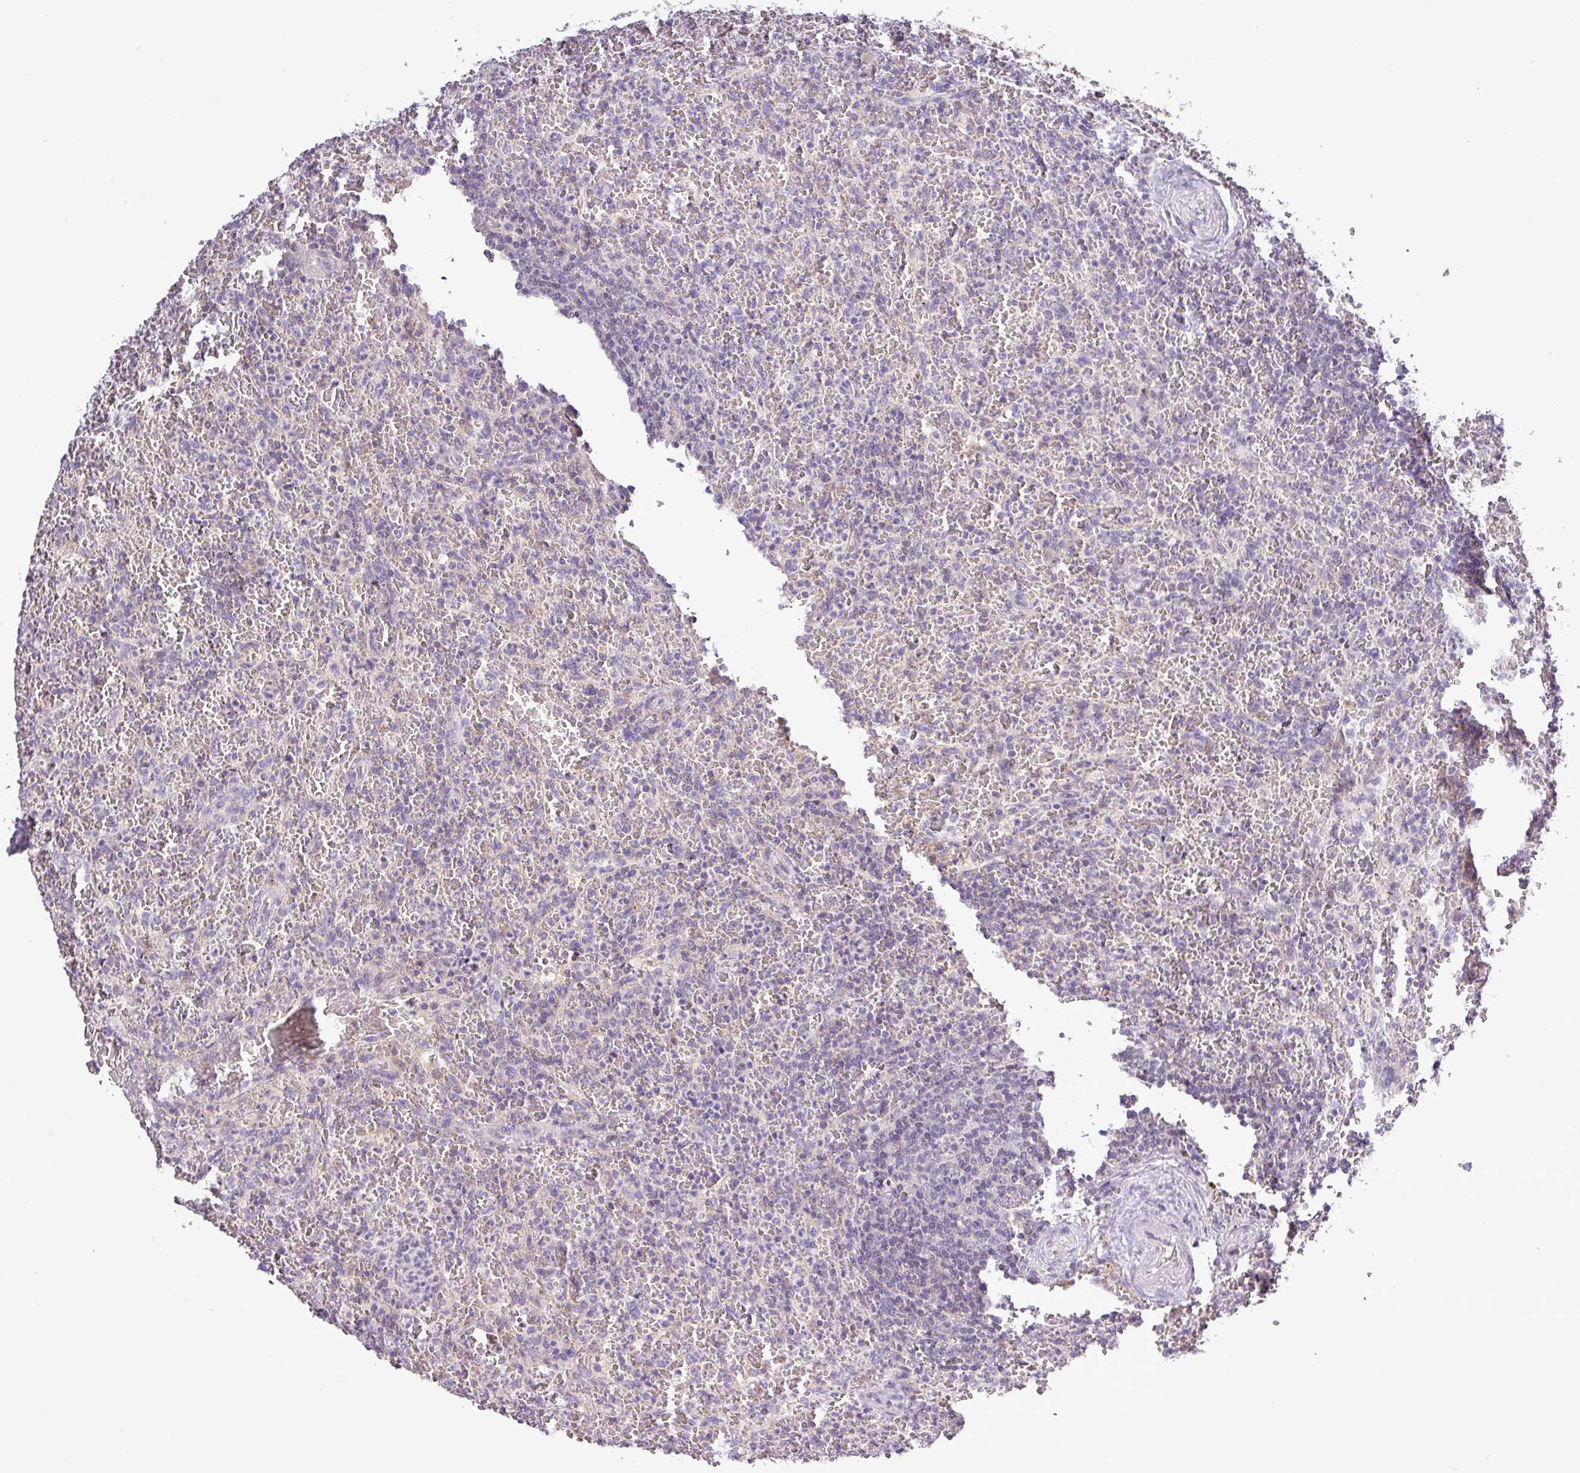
{"staining": {"intensity": "negative", "quantity": "none", "location": "none"}, "tissue": "lymphoma", "cell_type": "Tumor cells", "image_type": "cancer", "snomed": [{"axis": "morphology", "description": "Malignant lymphoma, non-Hodgkin's type, Low grade"}, {"axis": "topography", "description": "Spleen"}], "caption": "Human lymphoma stained for a protein using immunohistochemistry reveals no expression in tumor cells.", "gene": "SFTPB", "patient": {"sex": "female", "age": 64}}